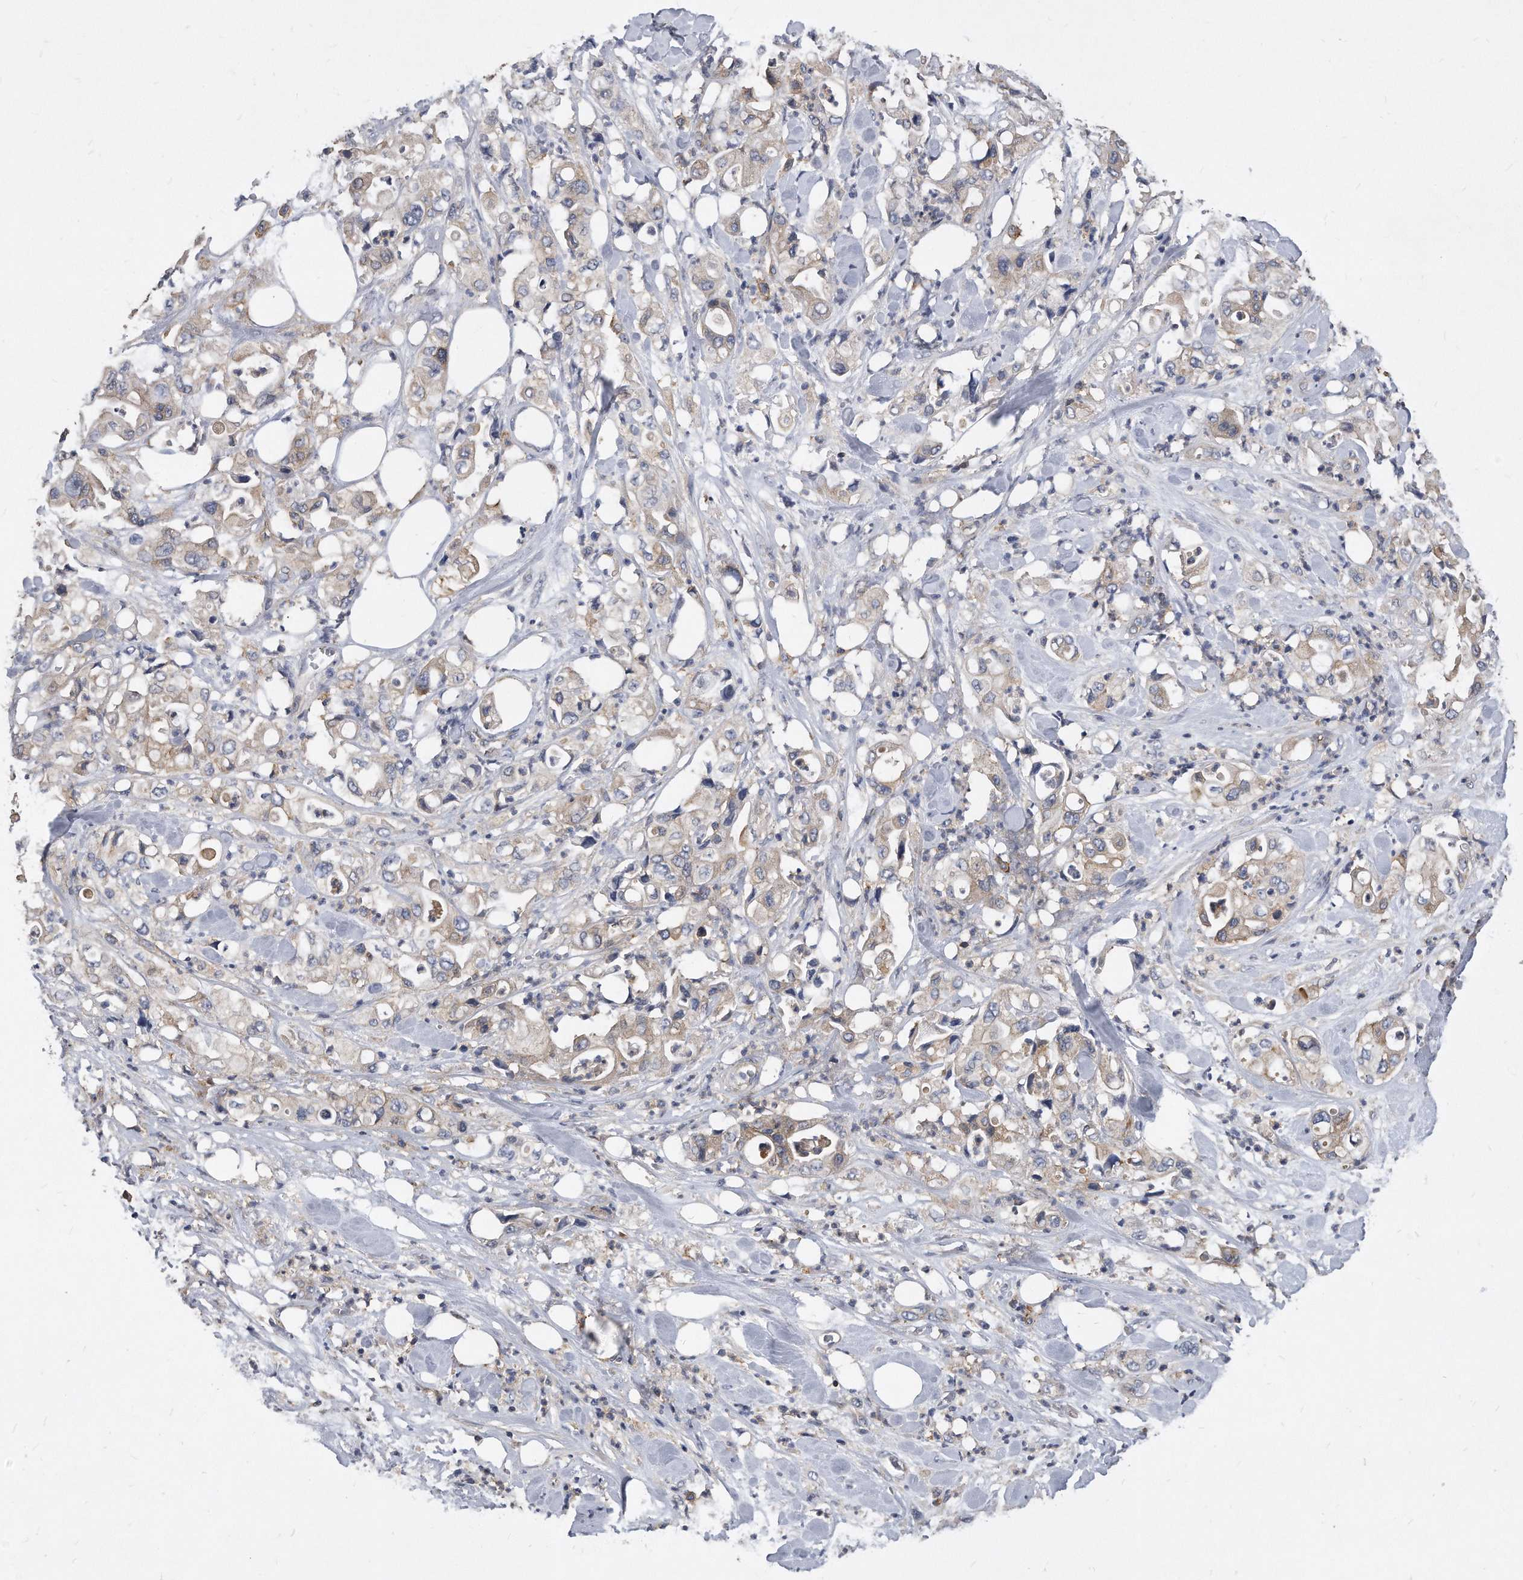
{"staining": {"intensity": "negative", "quantity": "none", "location": "none"}, "tissue": "pancreatic cancer", "cell_type": "Tumor cells", "image_type": "cancer", "snomed": [{"axis": "morphology", "description": "Adenocarcinoma, NOS"}, {"axis": "topography", "description": "Pancreas"}], "caption": "Tumor cells show no significant staining in pancreatic cancer. (DAB (3,3'-diaminobenzidine) immunohistochemistry visualized using brightfield microscopy, high magnification).", "gene": "ATG5", "patient": {"sex": "male", "age": 70}}